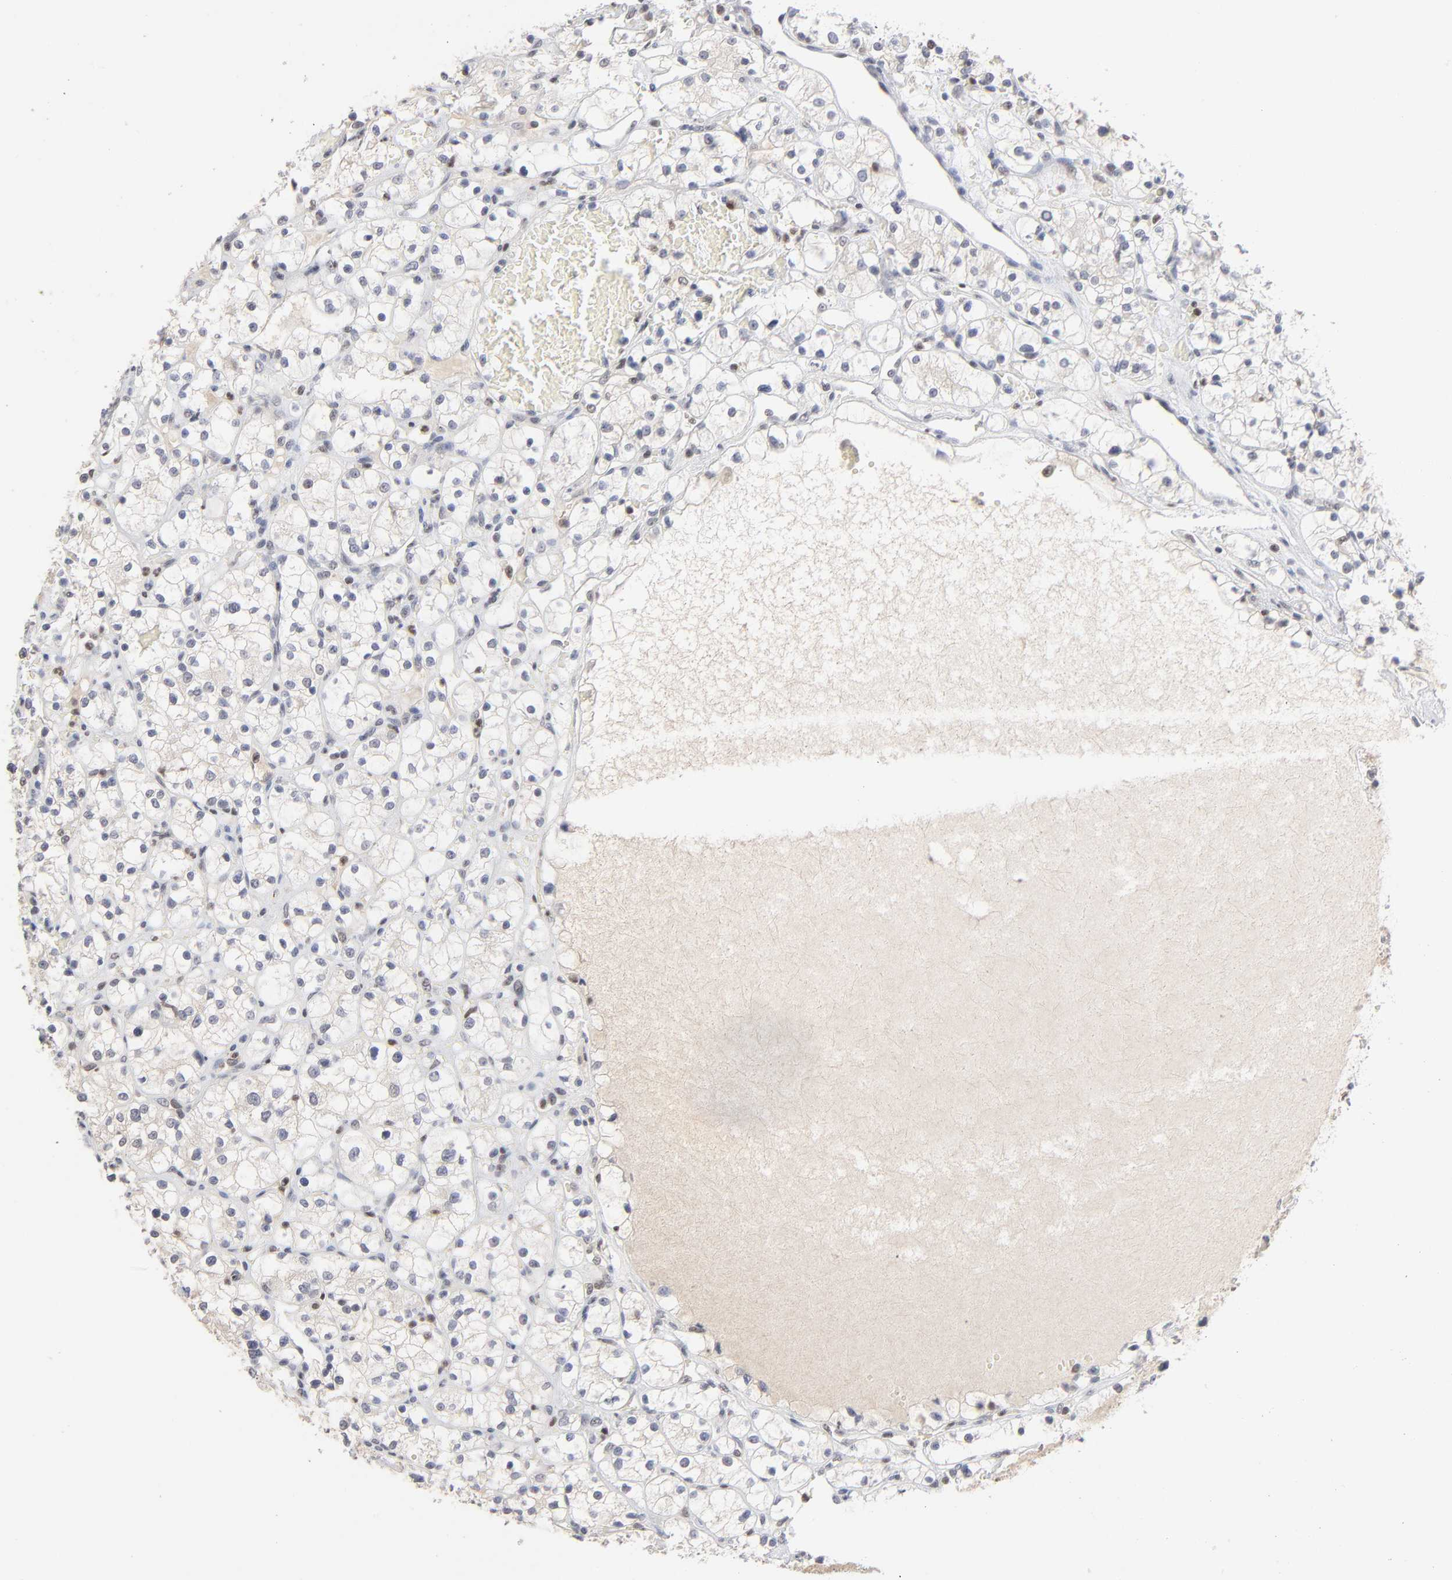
{"staining": {"intensity": "negative", "quantity": "none", "location": "none"}, "tissue": "renal cancer", "cell_type": "Tumor cells", "image_type": "cancer", "snomed": [{"axis": "morphology", "description": "Adenocarcinoma, NOS"}, {"axis": "topography", "description": "Kidney"}], "caption": "Tumor cells show no significant protein staining in renal cancer (adenocarcinoma).", "gene": "MAX", "patient": {"sex": "female", "age": 60}}